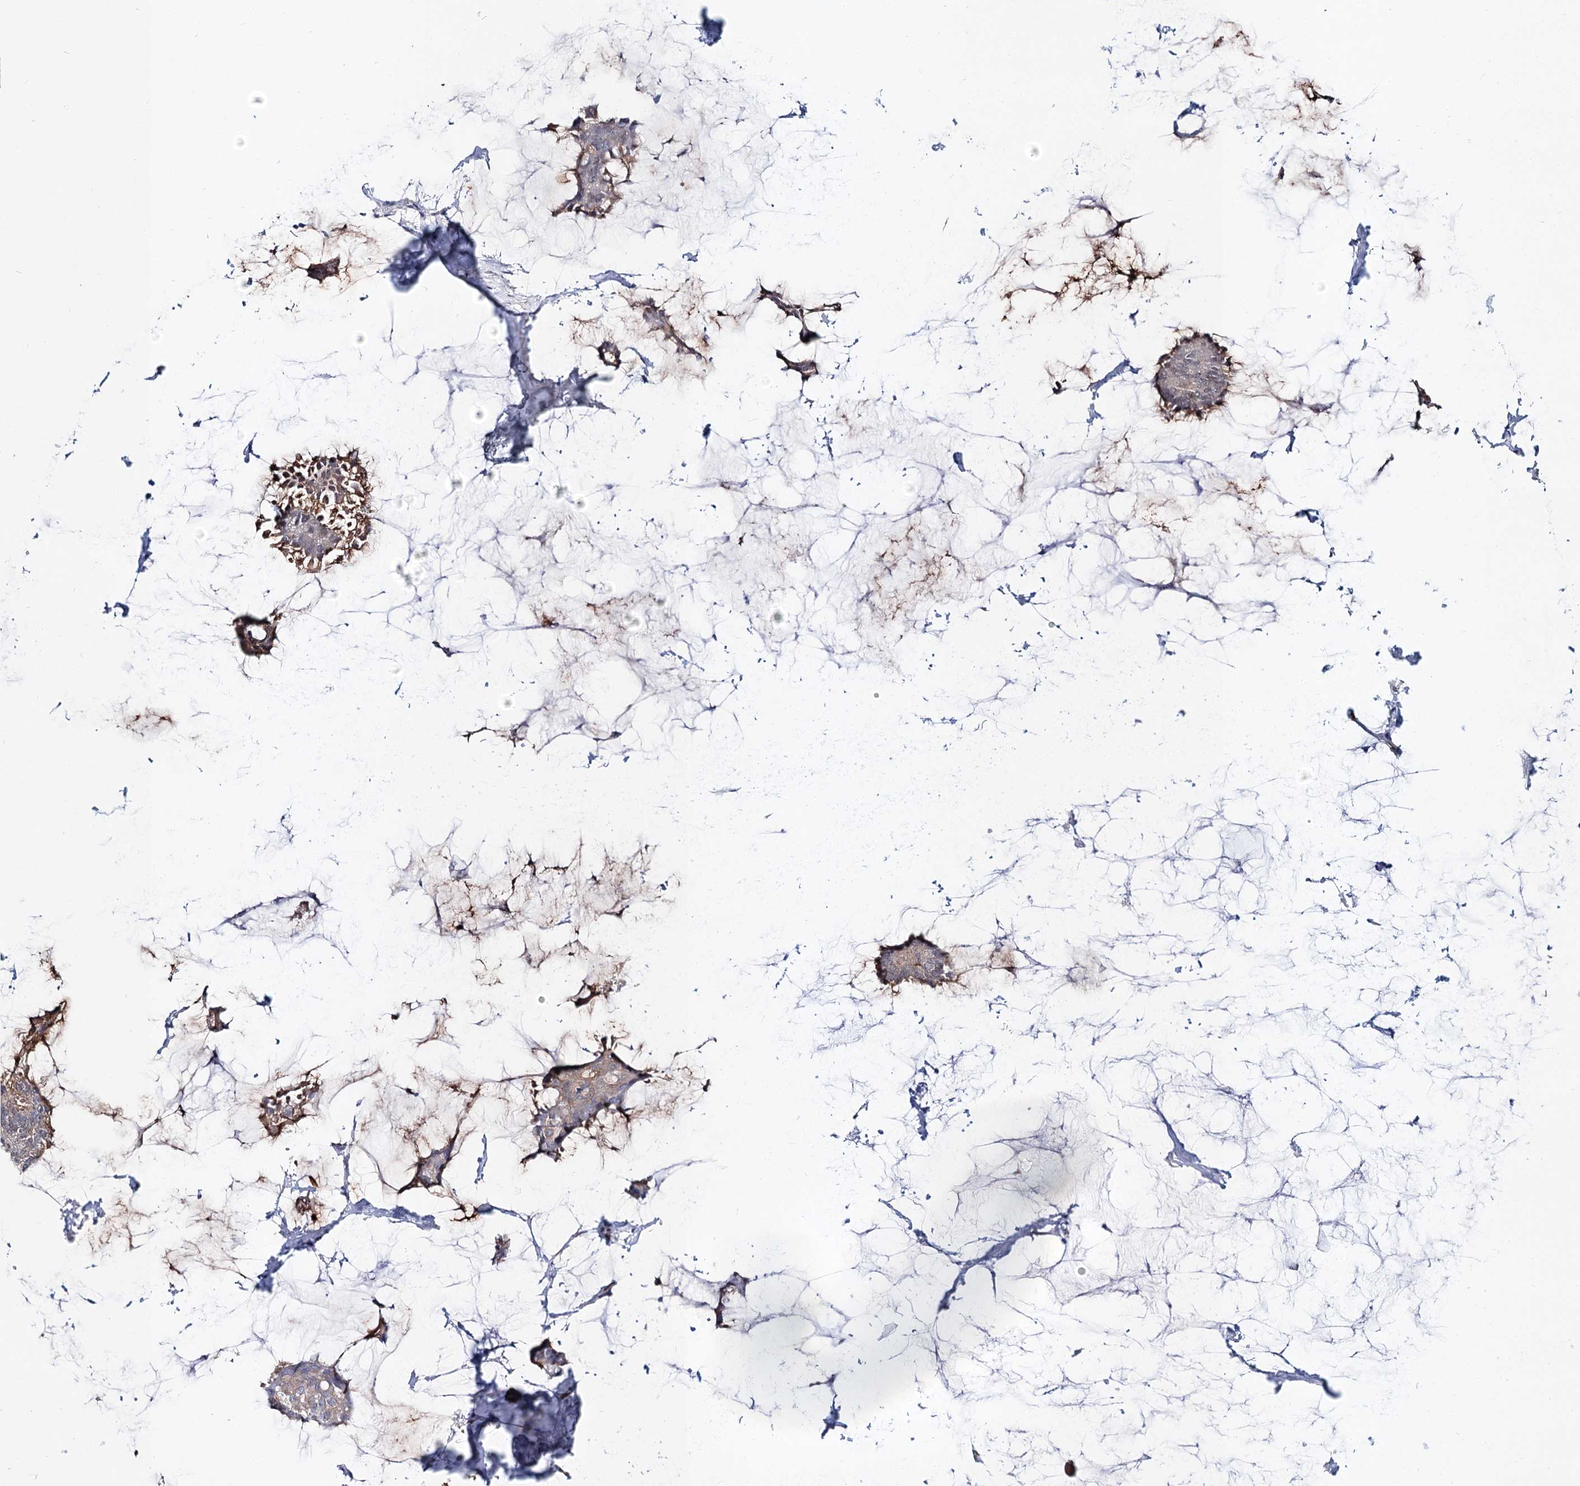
{"staining": {"intensity": "negative", "quantity": "none", "location": "none"}, "tissue": "breast cancer", "cell_type": "Tumor cells", "image_type": "cancer", "snomed": [{"axis": "morphology", "description": "Duct carcinoma"}, {"axis": "topography", "description": "Breast"}], "caption": "DAB immunohistochemical staining of human breast cancer (infiltrating ductal carcinoma) displays no significant staining in tumor cells.", "gene": "UGP2", "patient": {"sex": "female", "age": 93}}